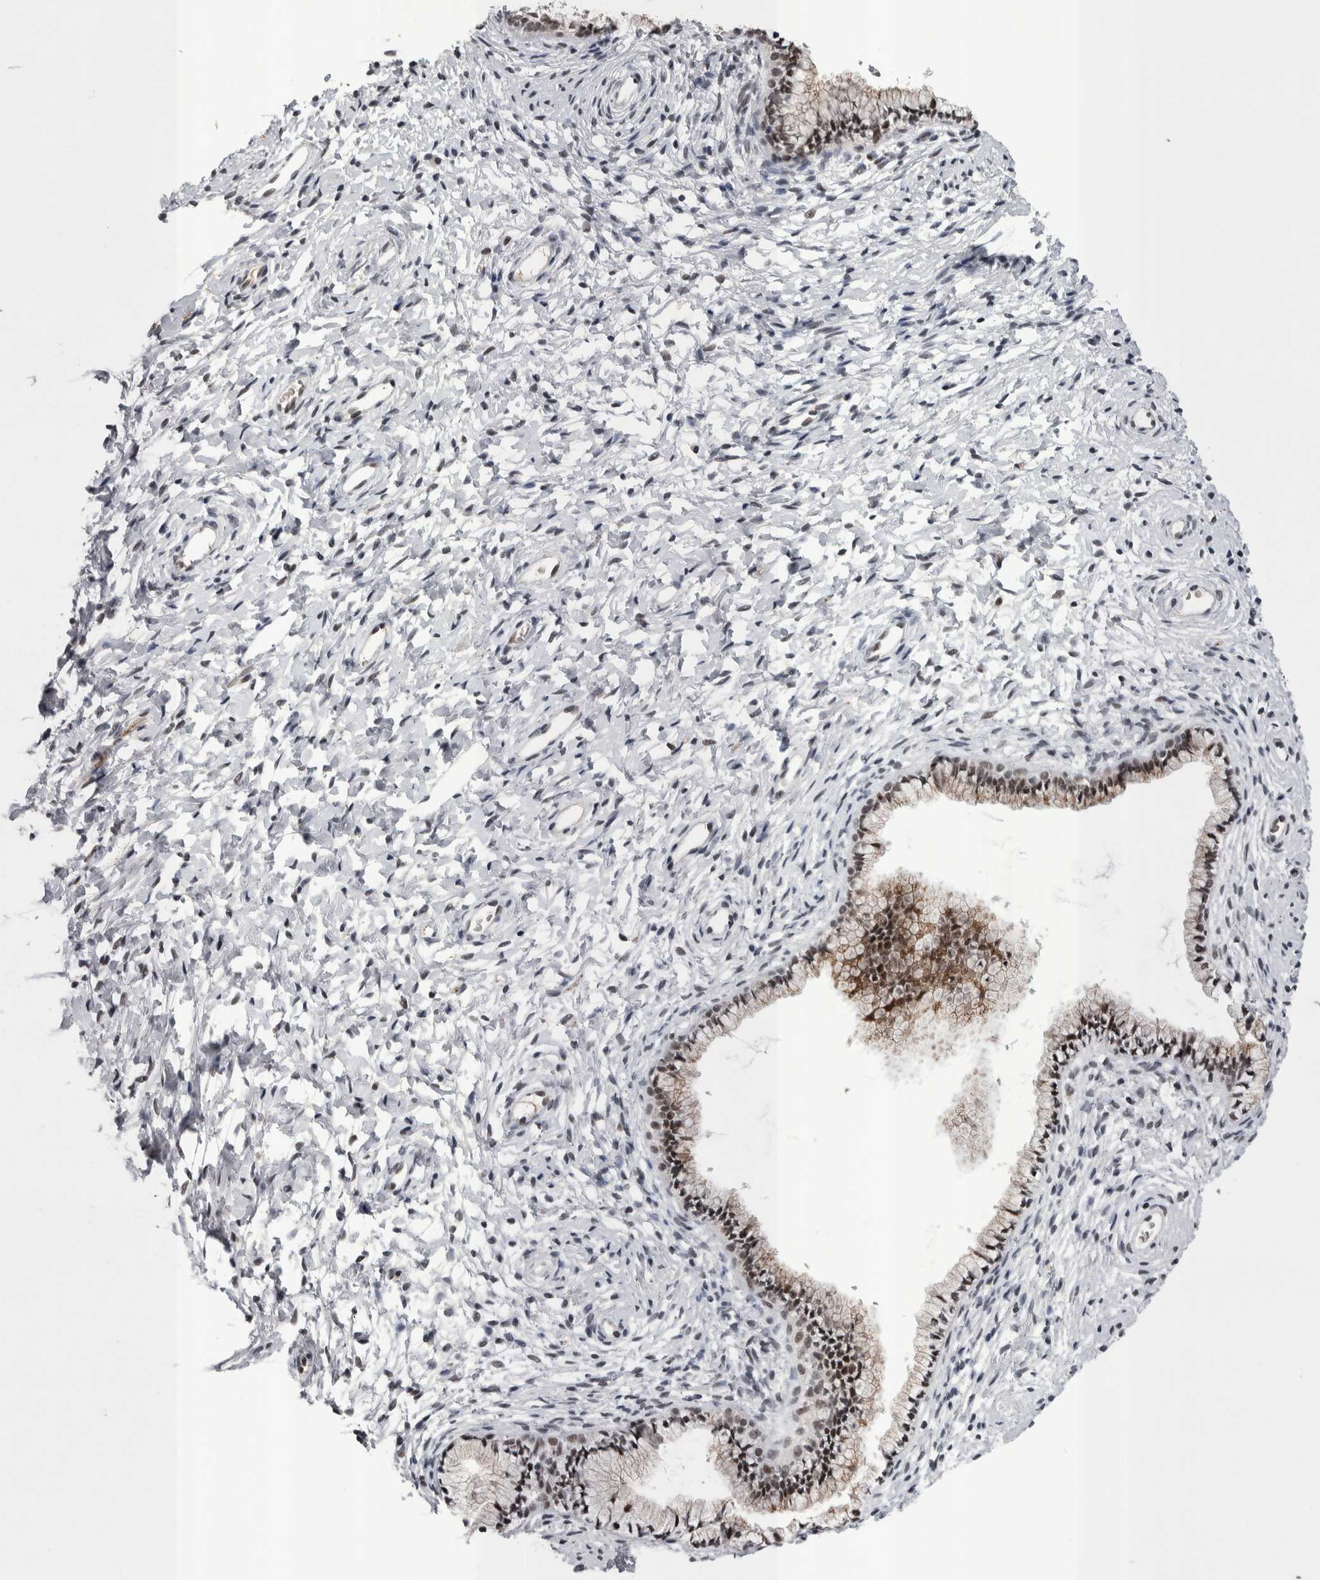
{"staining": {"intensity": "weak", "quantity": "25%-75%", "location": "nuclear"}, "tissue": "cervix", "cell_type": "Glandular cells", "image_type": "normal", "snomed": [{"axis": "morphology", "description": "Normal tissue, NOS"}, {"axis": "topography", "description": "Cervix"}], "caption": "IHC of normal cervix displays low levels of weak nuclear staining in approximately 25%-75% of glandular cells. The staining is performed using DAB (3,3'-diaminobenzidine) brown chromogen to label protein expression. The nuclei are counter-stained blue using hematoxylin.", "gene": "DMTF1", "patient": {"sex": "female", "age": 72}}